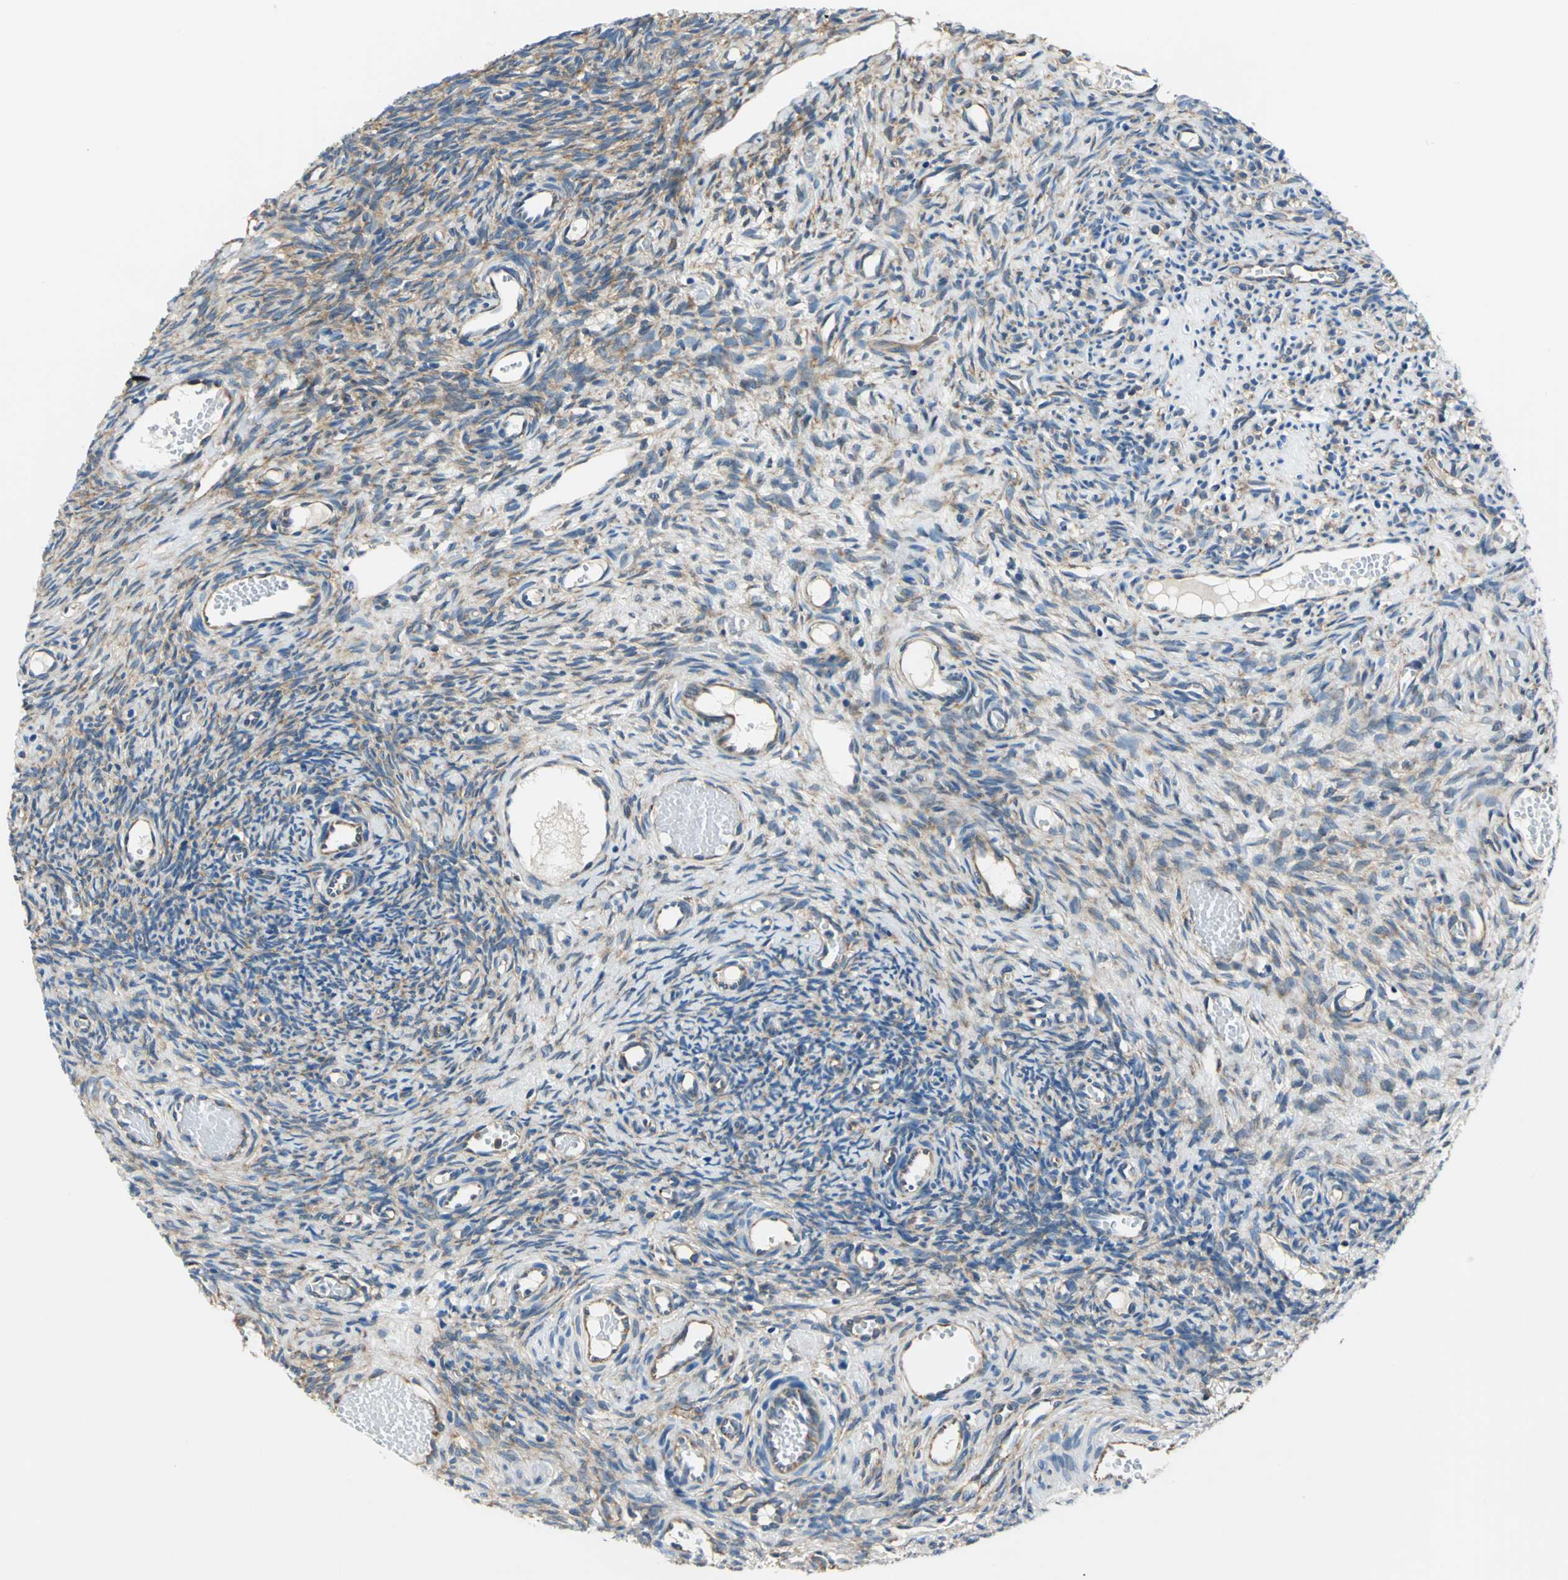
{"staining": {"intensity": "moderate", "quantity": "25%-75%", "location": "cytoplasmic/membranous"}, "tissue": "ovary", "cell_type": "Ovarian stroma cells", "image_type": "normal", "snomed": [{"axis": "morphology", "description": "Normal tissue, NOS"}, {"axis": "topography", "description": "Ovary"}], "caption": "Immunohistochemistry (IHC) of unremarkable ovary exhibits medium levels of moderate cytoplasmic/membranous staining in about 25%-75% of ovarian stroma cells. (Stains: DAB in brown, nuclei in blue, Microscopy: brightfield microscopy at high magnification).", "gene": "TRIM25", "patient": {"sex": "female", "age": 35}}